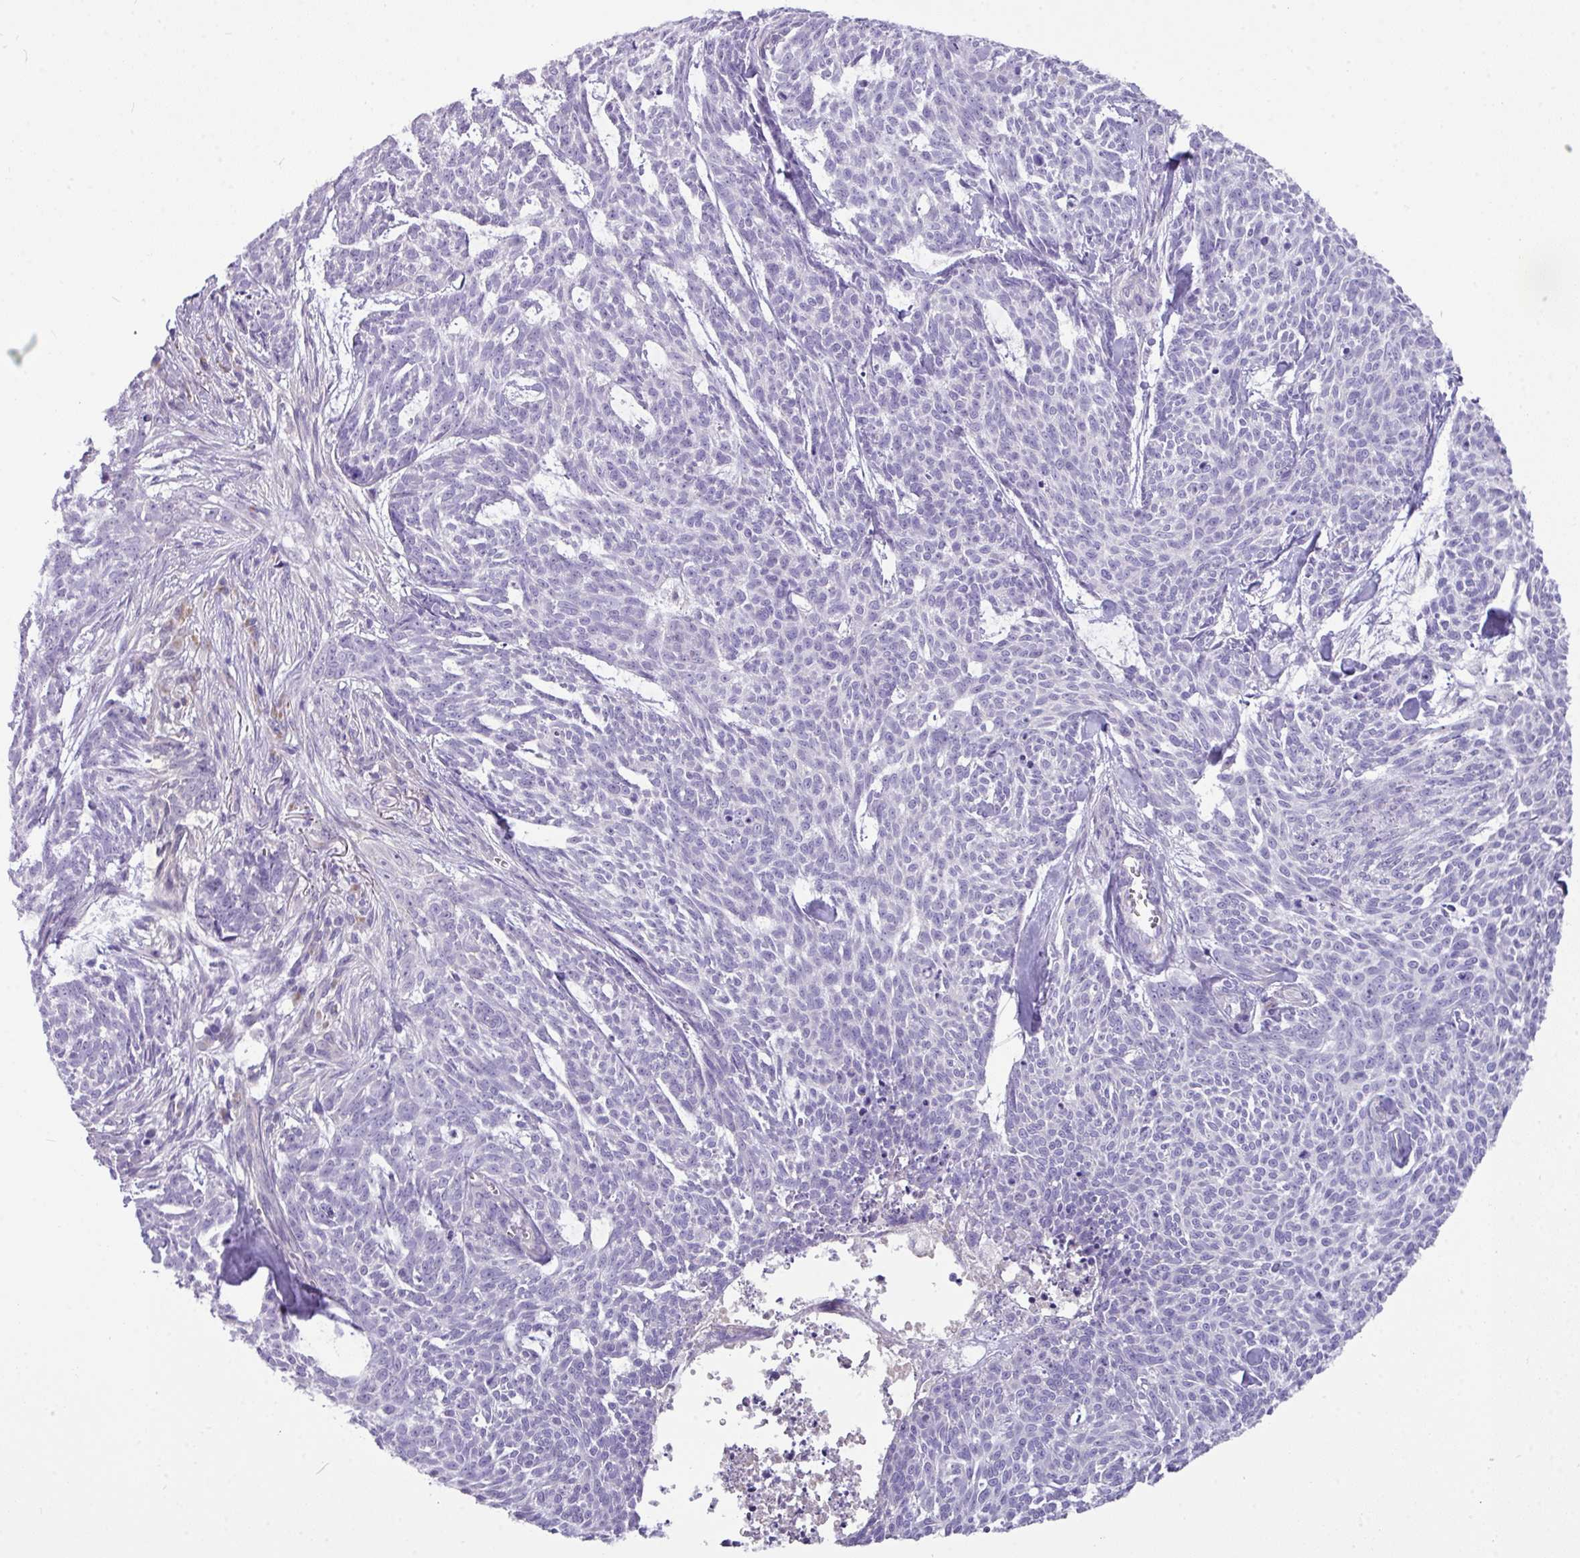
{"staining": {"intensity": "negative", "quantity": "none", "location": "none"}, "tissue": "skin cancer", "cell_type": "Tumor cells", "image_type": "cancer", "snomed": [{"axis": "morphology", "description": "Basal cell carcinoma"}, {"axis": "topography", "description": "Skin"}], "caption": "Immunohistochemistry of human skin basal cell carcinoma displays no expression in tumor cells.", "gene": "ZNF524", "patient": {"sex": "female", "age": 93}}